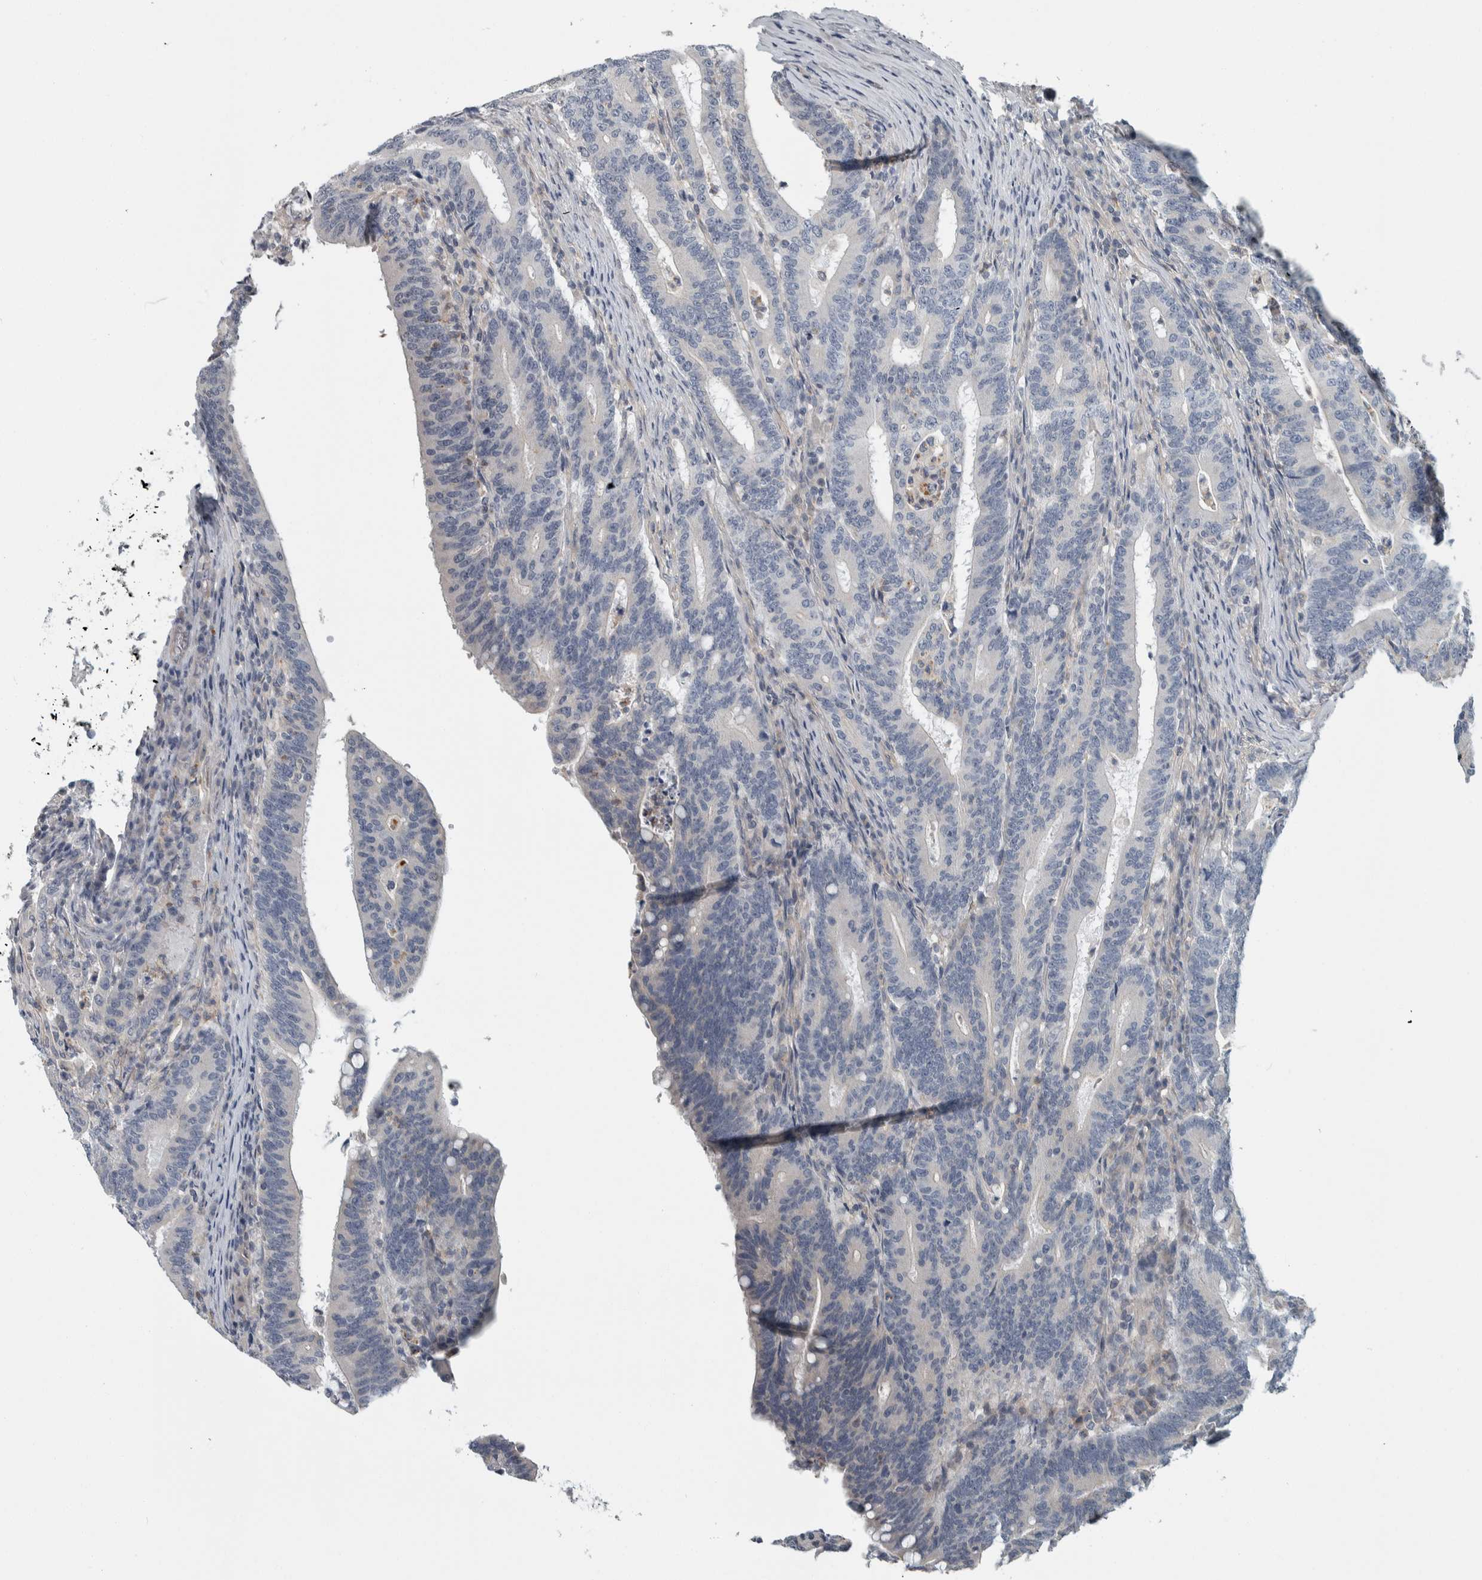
{"staining": {"intensity": "negative", "quantity": "none", "location": "none"}, "tissue": "colorectal cancer", "cell_type": "Tumor cells", "image_type": "cancer", "snomed": [{"axis": "morphology", "description": "Adenocarcinoma, NOS"}, {"axis": "topography", "description": "Colon"}], "caption": "Immunohistochemical staining of adenocarcinoma (colorectal) reveals no significant expression in tumor cells.", "gene": "KCNJ3", "patient": {"sex": "female", "age": 66}}